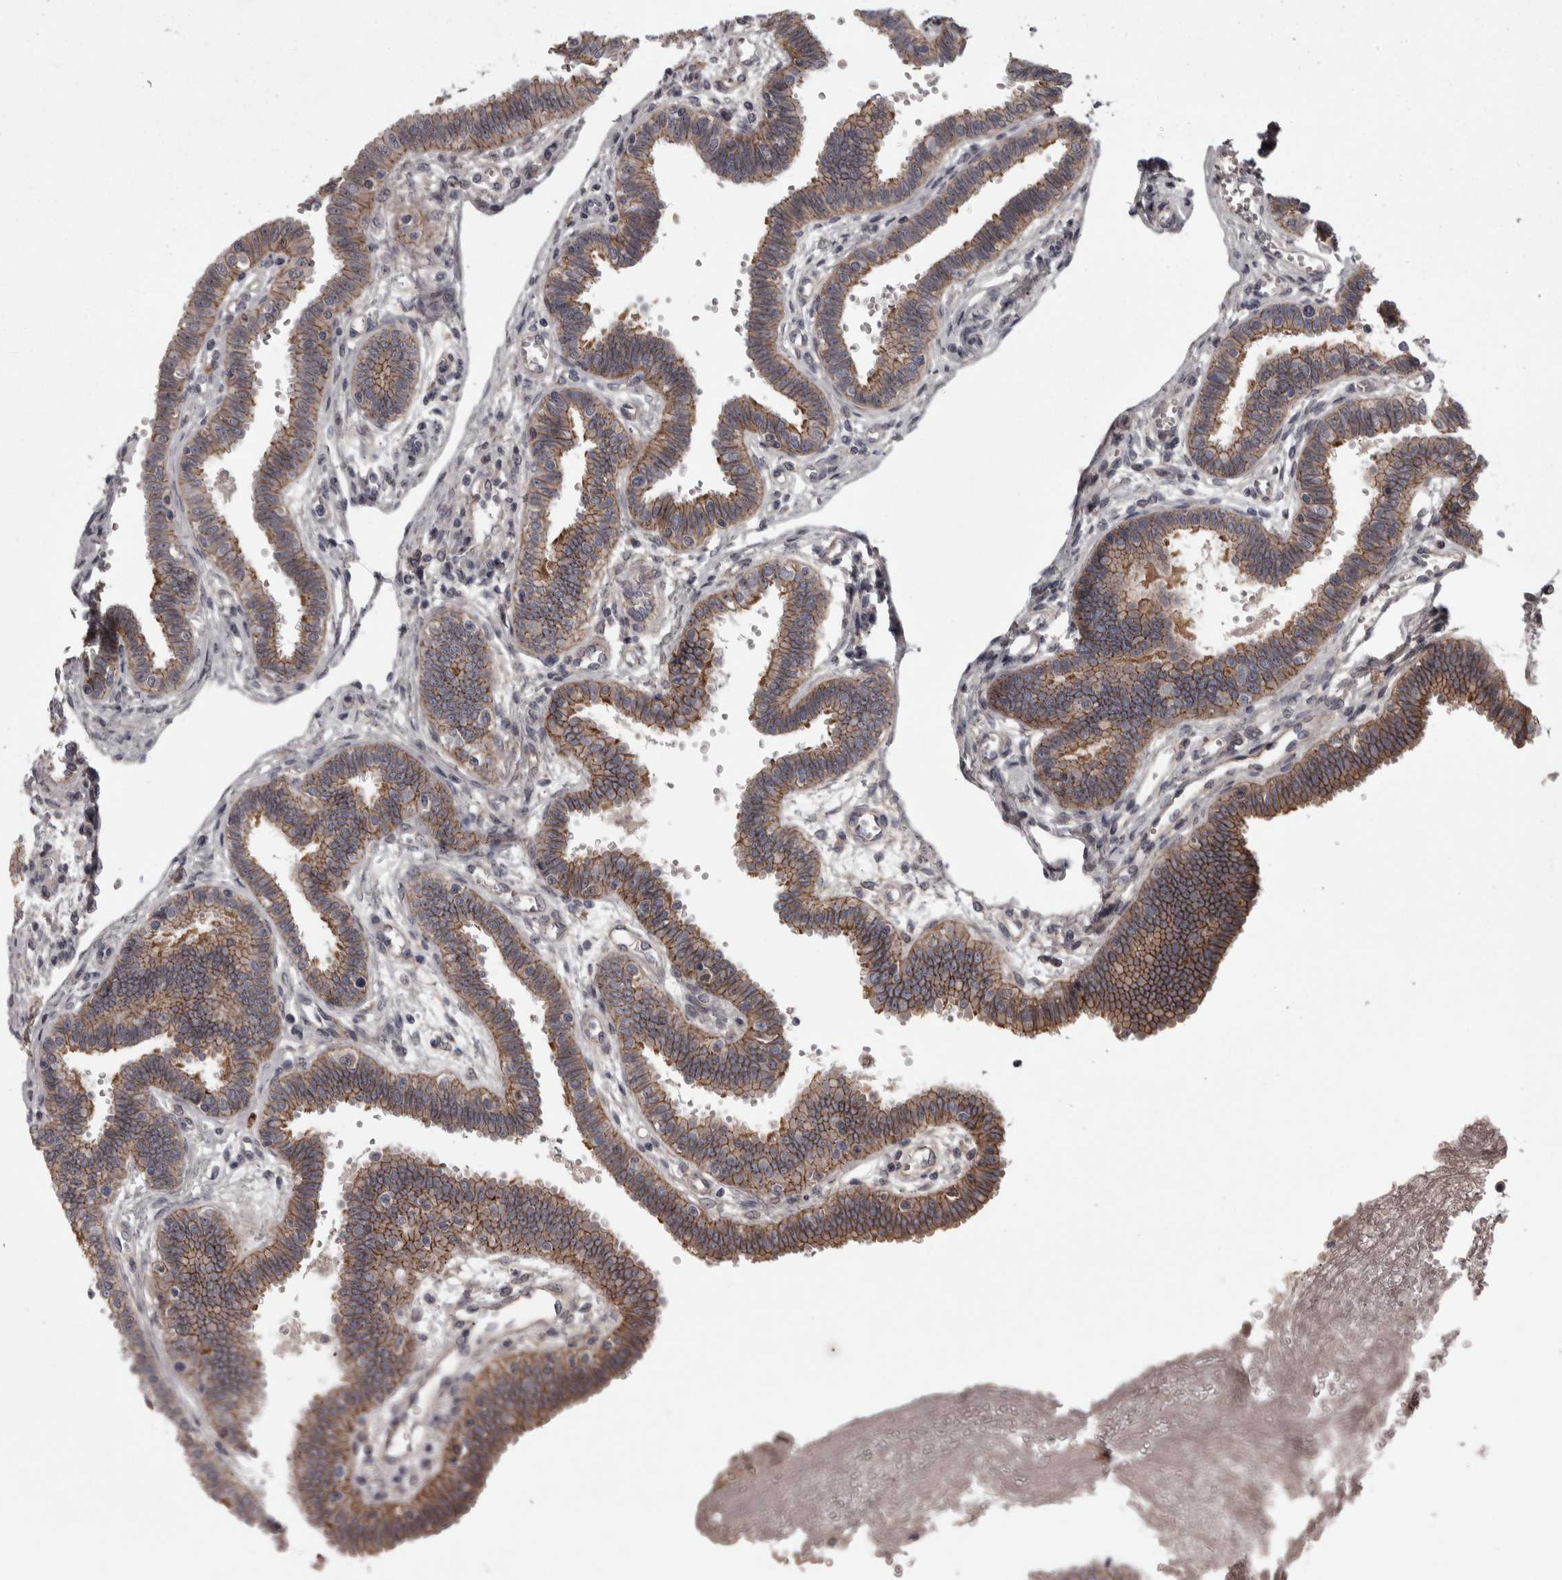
{"staining": {"intensity": "moderate", "quantity": "25%-75%", "location": "cytoplasmic/membranous"}, "tissue": "fallopian tube", "cell_type": "Glandular cells", "image_type": "normal", "snomed": [{"axis": "morphology", "description": "Normal tissue, NOS"}, {"axis": "topography", "description": "Fallopian tube"}], "caption": "Protein staining exhibits moderate cytoplasmic/membranous staining in approximately 25%-75% of glandular cells in unremarkable fallopian tube.", "gene": "PCDH17", "patient": {"sex": "female", "age": 32}}